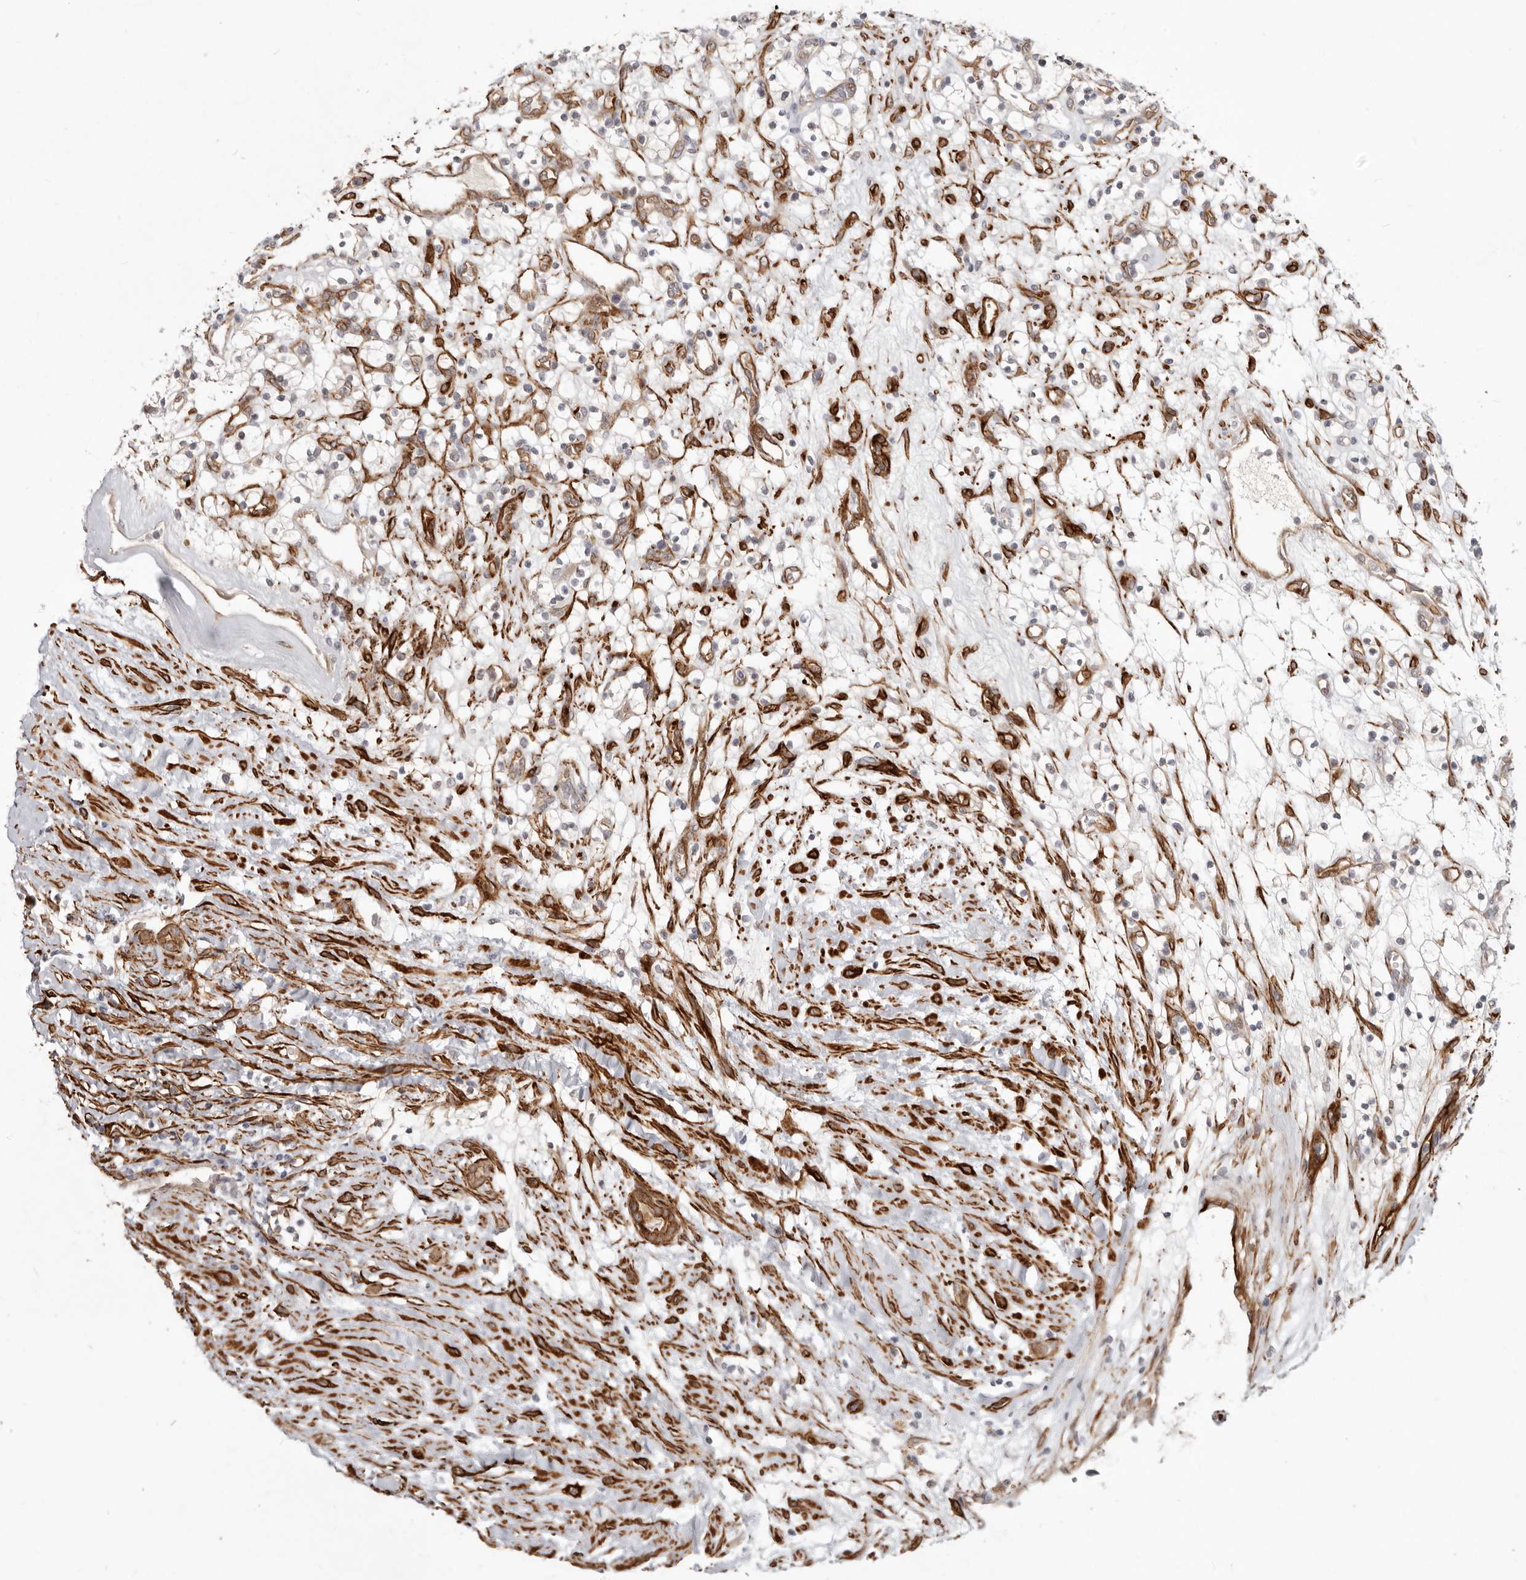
{"staining": {"intensity": "negative", "quantity": "none", "location": "none"}, "tissue": "renal cancer", "cell_type": "Tumor cells", "image_type": "cancer", "snomed": [{"axis": "morphology", "description": "Adenocarcinoma, NOS"}, {"axis": "topography", "description": "Kidney"}], "caption": "An IHC micrograph of renal cancer (adenocarcinoma) is shown. There is no staining in tumor cells of renal cancer (adenocarcinoma).", "gene": "SZT2", "patient": {"sex": "female", "age": 57}}